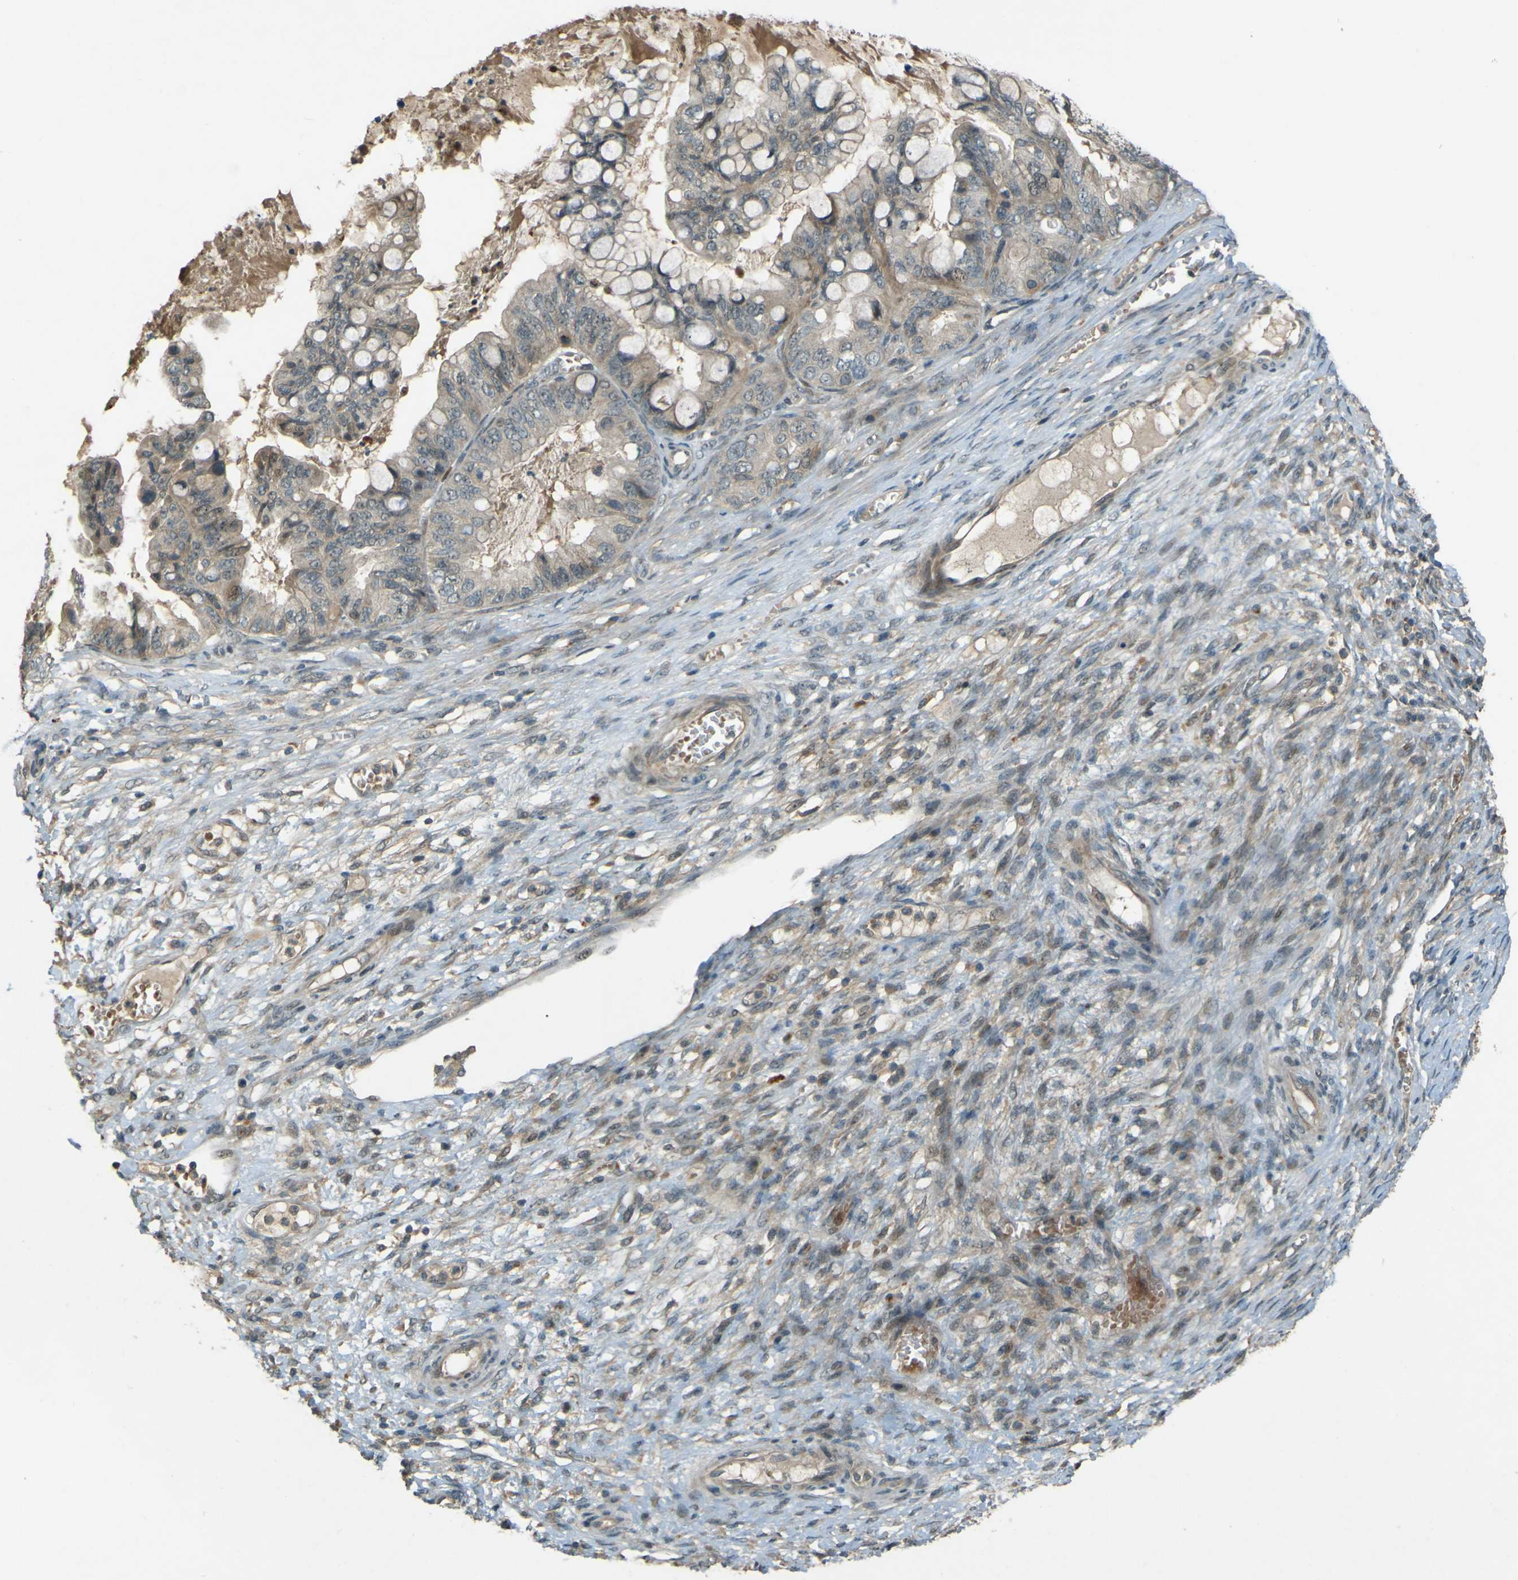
{"staining": {"intensity": "weak", "quantity": ">75%", "location": "cytoplasmic/membranous"}, "tissue": "ovarian cancer", "cell_type": "Tumor cells", "image_type": "cancer", "snomed": [{"axis": "morphology", "description": "Cystadenocarcinoma, mucinous, NOS"}, {"axis": "topography", "description": "Ovary"}], "caption": "About >75% of tumor cells in human ovarian mucinous cystadenocarcinoma demonstrate weak cytoplasmic/membranous protein staining as visualized by brown immunohistochemical staining.", "gene": "MPDZ", "patient": {"sex": "female", "age": 80}}